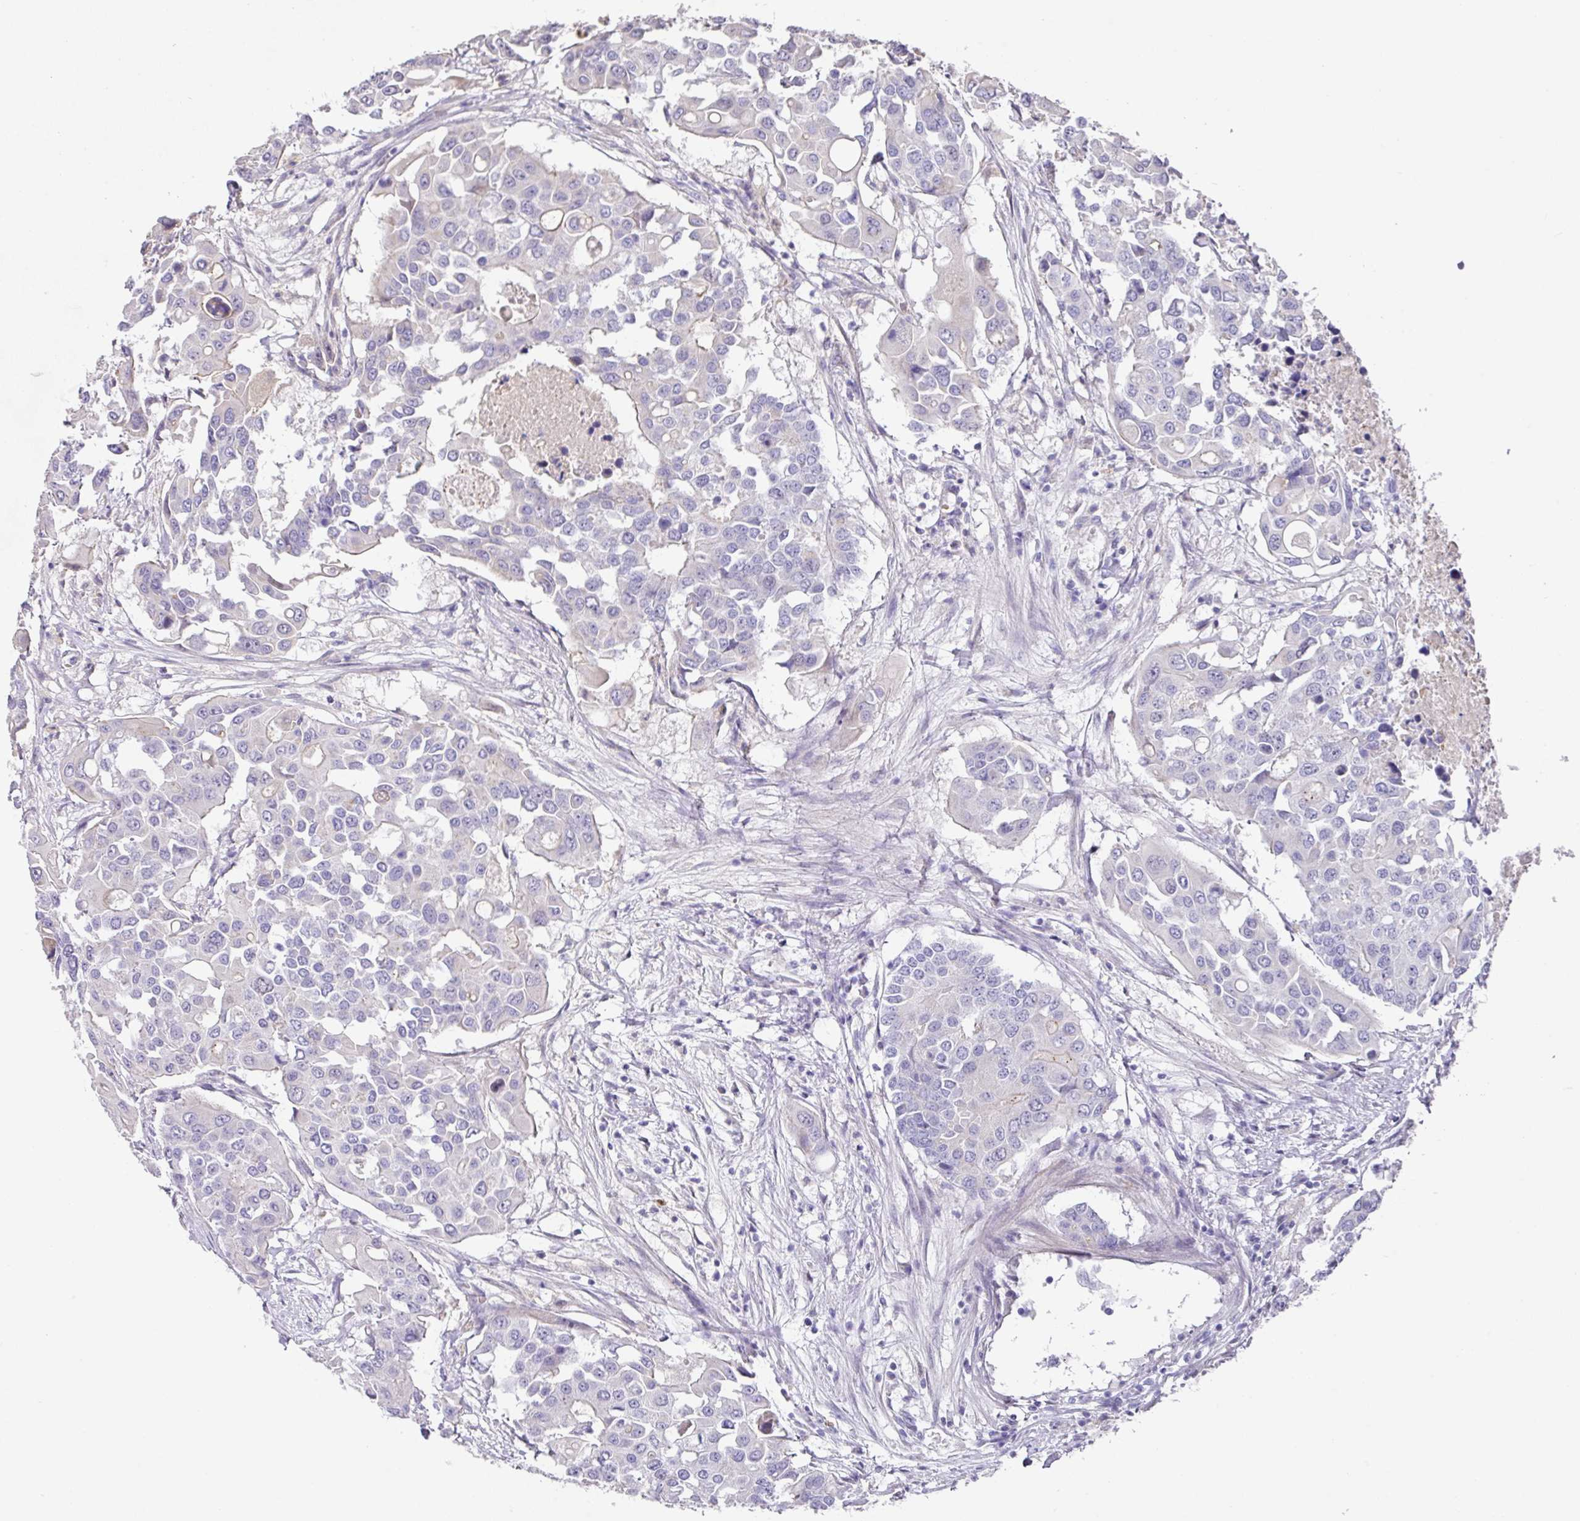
{"staining": {"intensity": "negative", "quantity": "none", "location": "none"}, "tissue": "colorectal cancer", "cell_type": "Tumor cells", "image_type": "cancer", "snomed": [{"axis": "morphology", "description": "Adenocarcinoma, NOS"}, {"axis": "topography", "description": "Colon"}], "caption": "There is no significant positivity in tumor cells of colorectal cancer (adenocarcinoma).", "gene": "TARM1", "patient": {"sex": "male", "age": 77}}